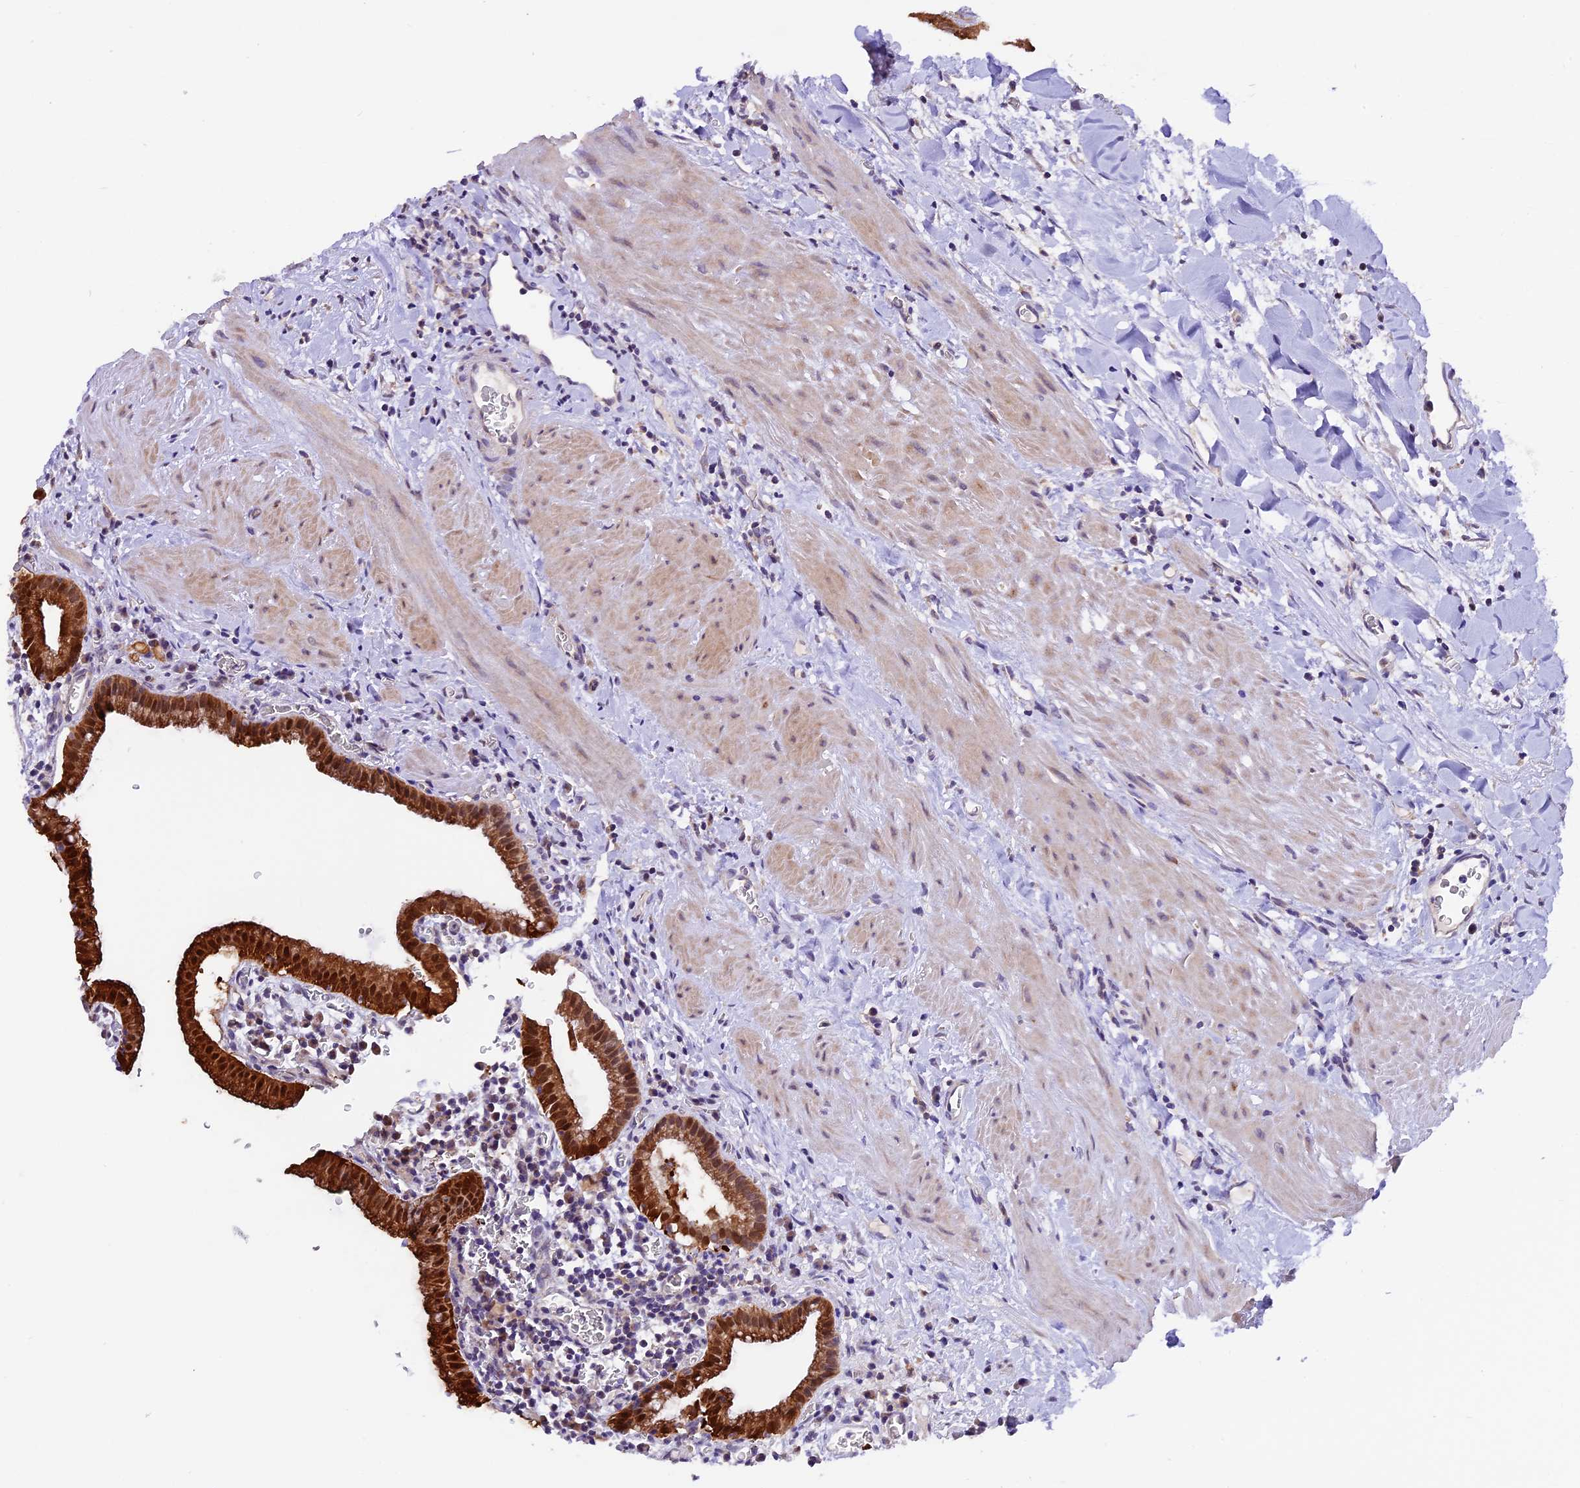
{"staining": {"intensity": "strong", "quantity": ">75%", "location": "cytoplasmic/membranous,nuclear"}, "tissue": "gallbladder", "cell_type": "Glandular cells", "image_type": "normal", "snomed": [{"axis": "morphology", "description": "Normal tissue, NOS"}, {"axis": "topography", "description": "Gallbladder"}], "caption": "This is a micrograph of immunohistochemistry (IHC) staining of normal gallbladder, which shows strong positivity in the cytoplasmic/membranous,nuclear of glandular cells.", "gene": "DDX28", "patient": {"sex": "male", "age": 78}}